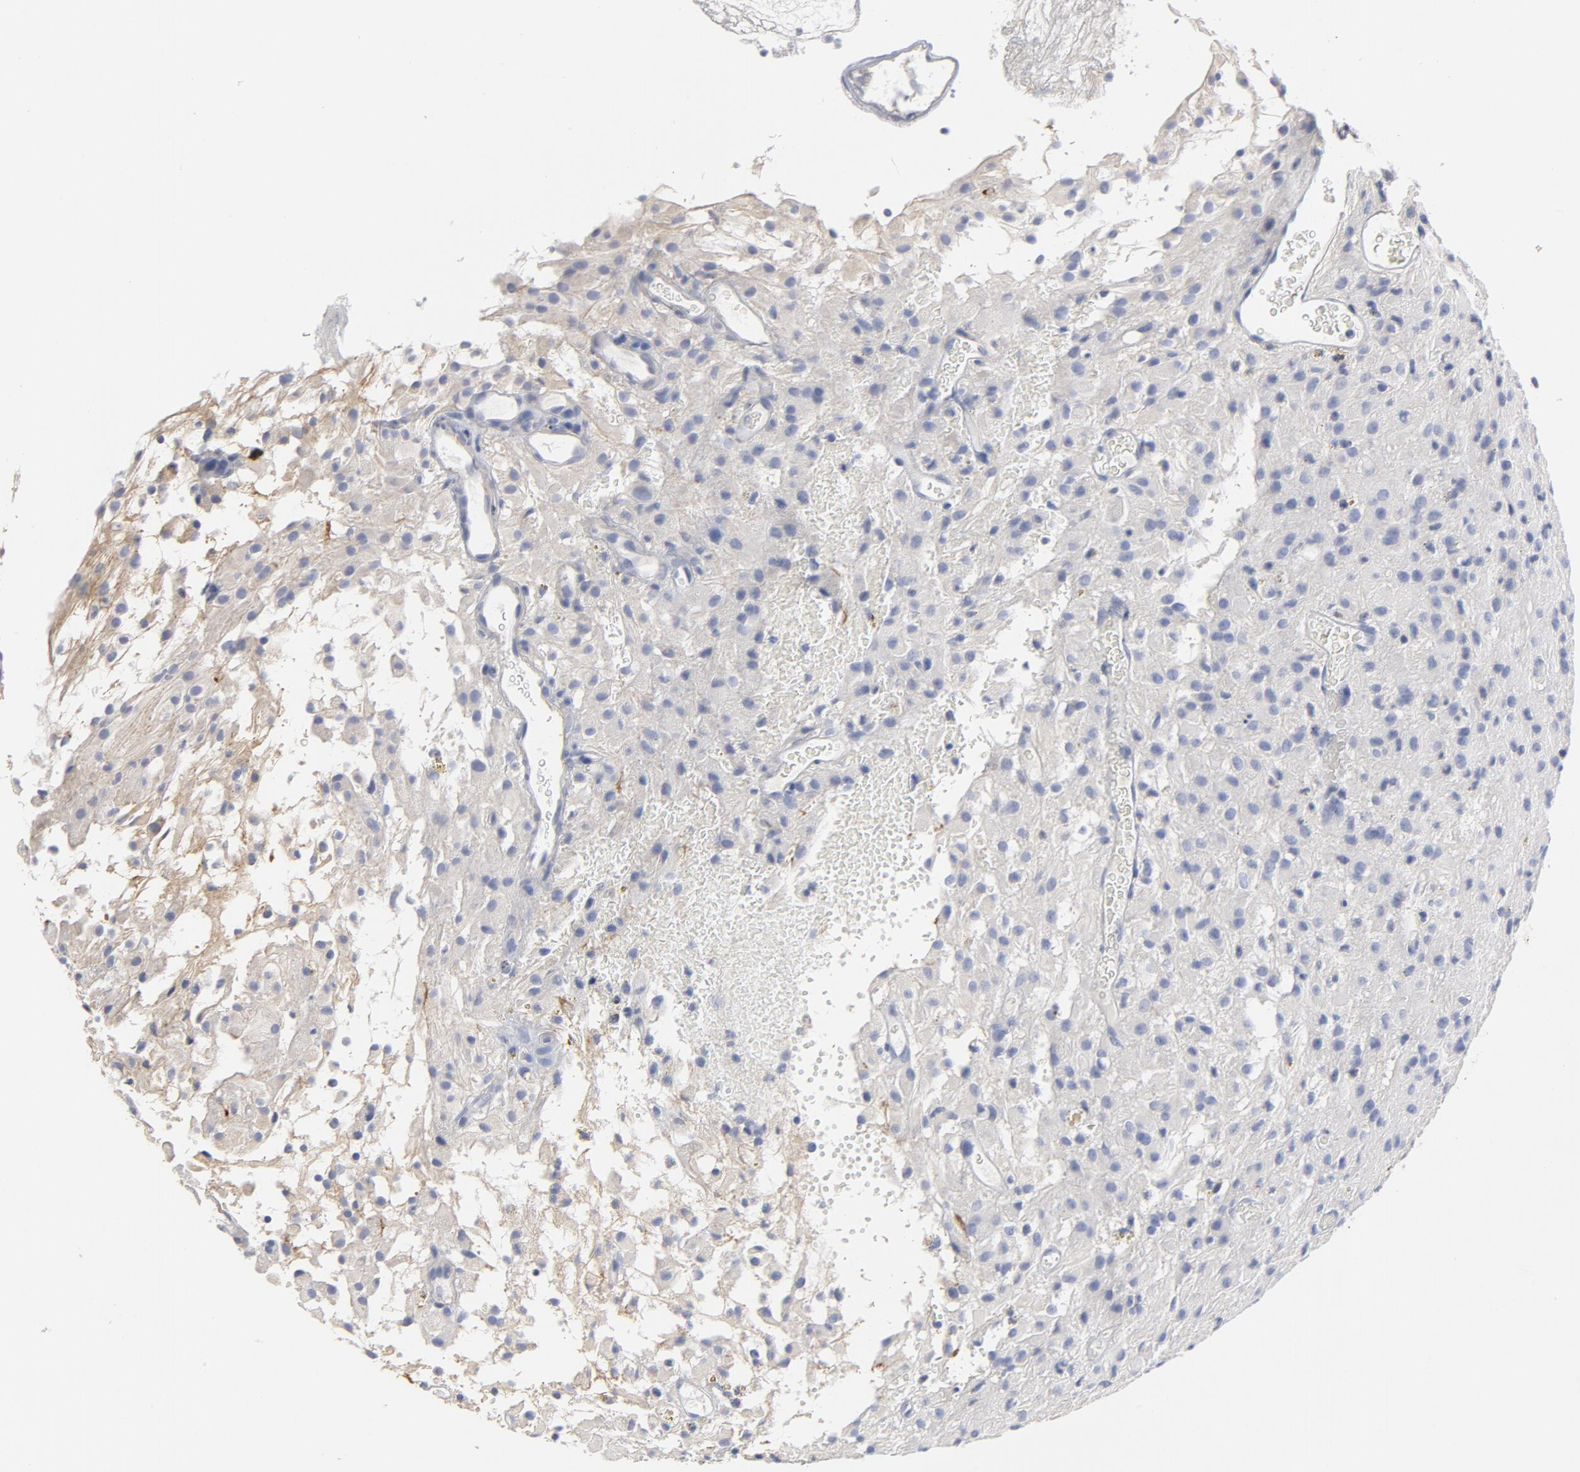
{"staining": {"intensity": "negative", "quantity": "none", "location": "none"}, "tissue": "glioma", "cell_type": "Tumor cells", "image_type": "cancer", "snomed": [{"axis": "morphology", "description": "Glioma, malignant, High grade"}, {"axis": "topography", "description": "Brain"}], "caption": "This is a micrograph of immunohistochemistry (IHC) staining of malignant high-grade glioma, which shows no expression in tumor cells.", "gene": "TSPAN6", "patient": {"sex": "female", "age": 59}}